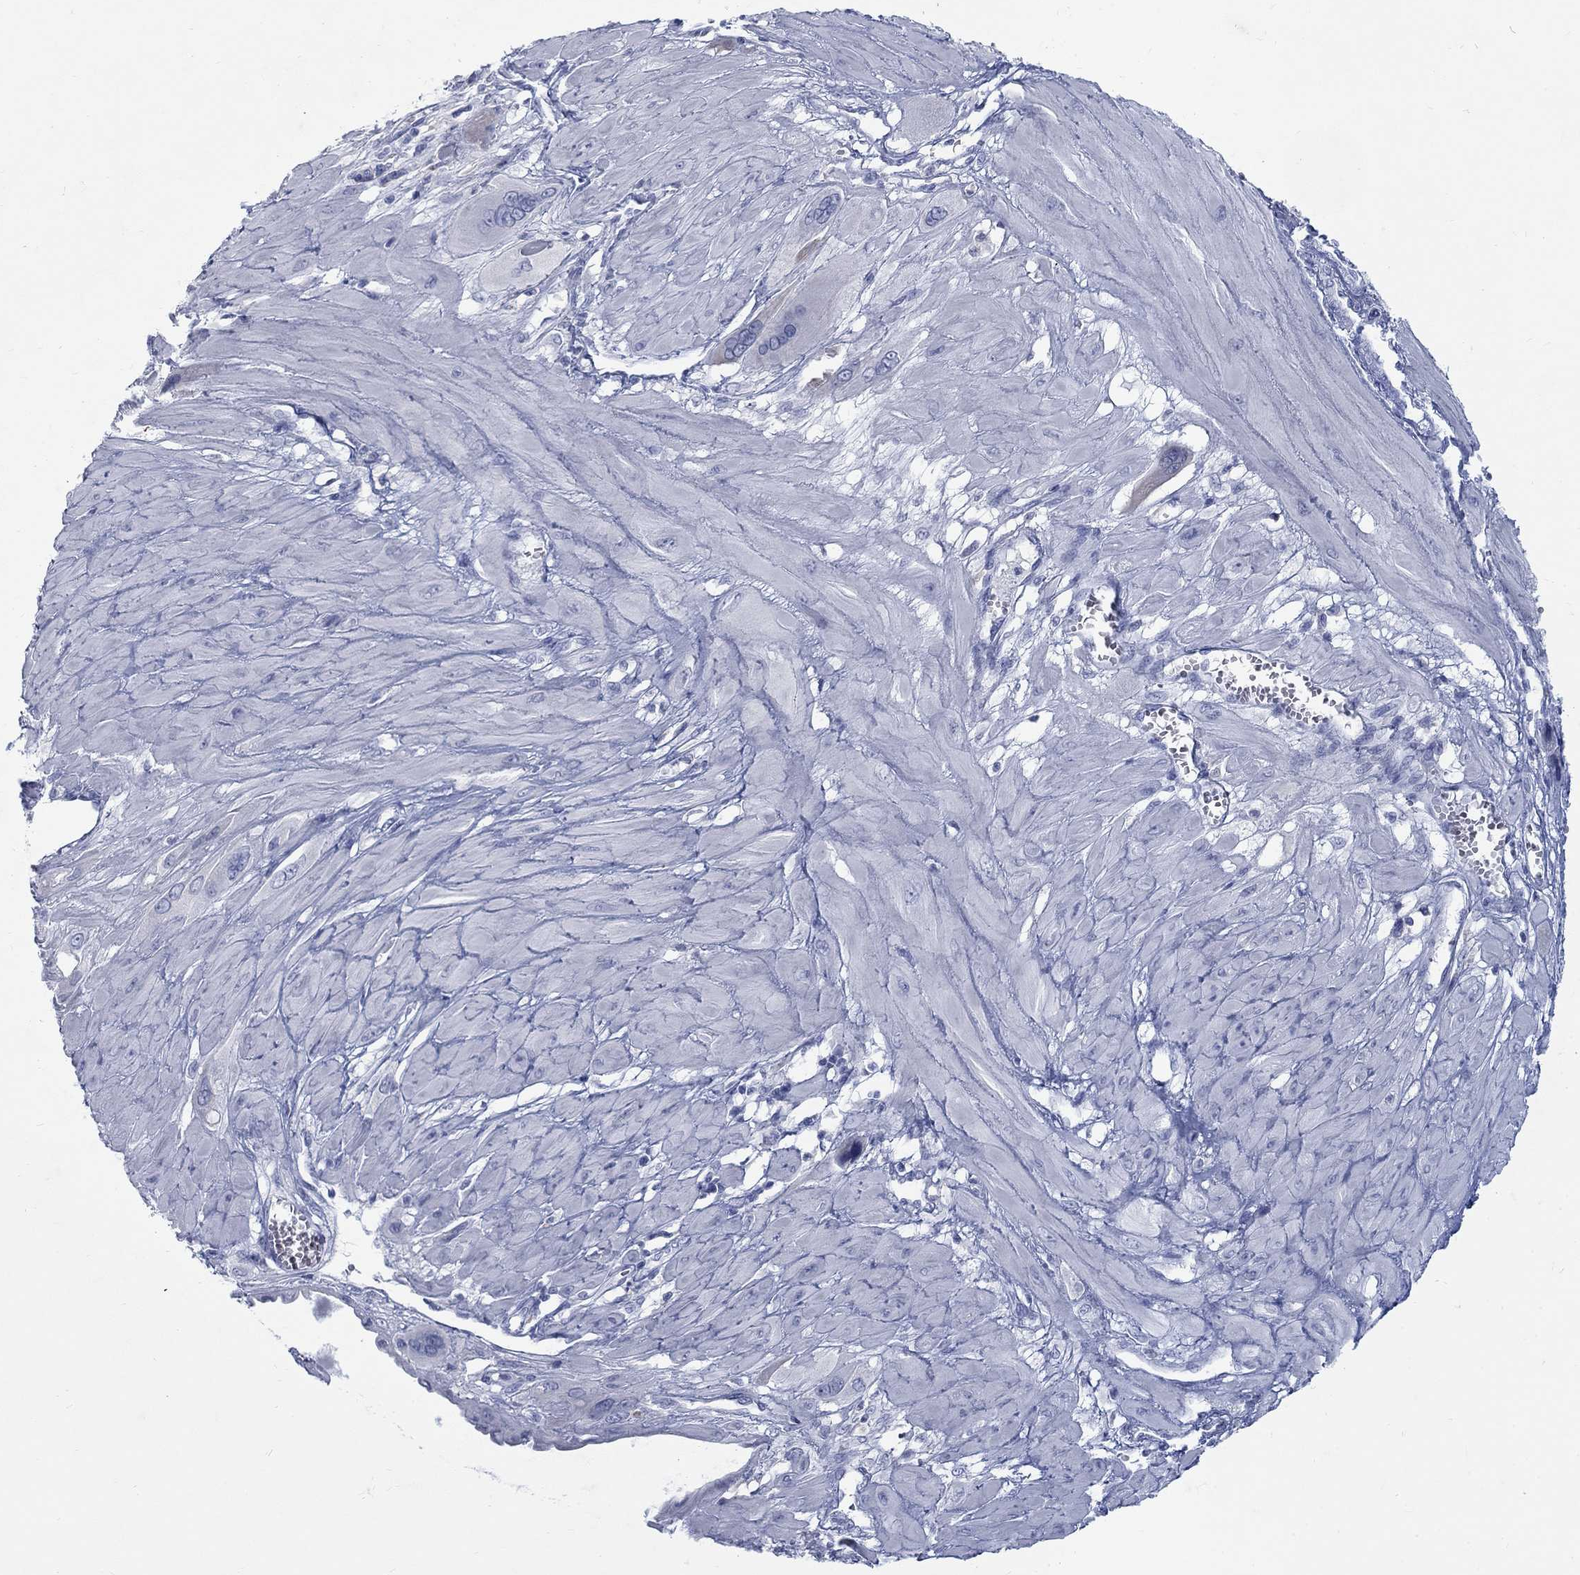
{"staining": {"intensity": "negative", "quantity": "none", "location": "none"}, "tissue": "cervical cancer", "cell_type": "Tumor cells", "image_type": "cancer", "snomed": [{"axis": "morphology", "description": "Squamous cell carcinoma, NOS"}, {"axis": "topography", "description": "Cervix"}], "caption": "Cervical cancer stained for a protein using immunohistochemistry (IHC) demonstrates no expression tumor cells.", "gene": "RFTN2", "patient": {"sex": "female", "age": 34}}